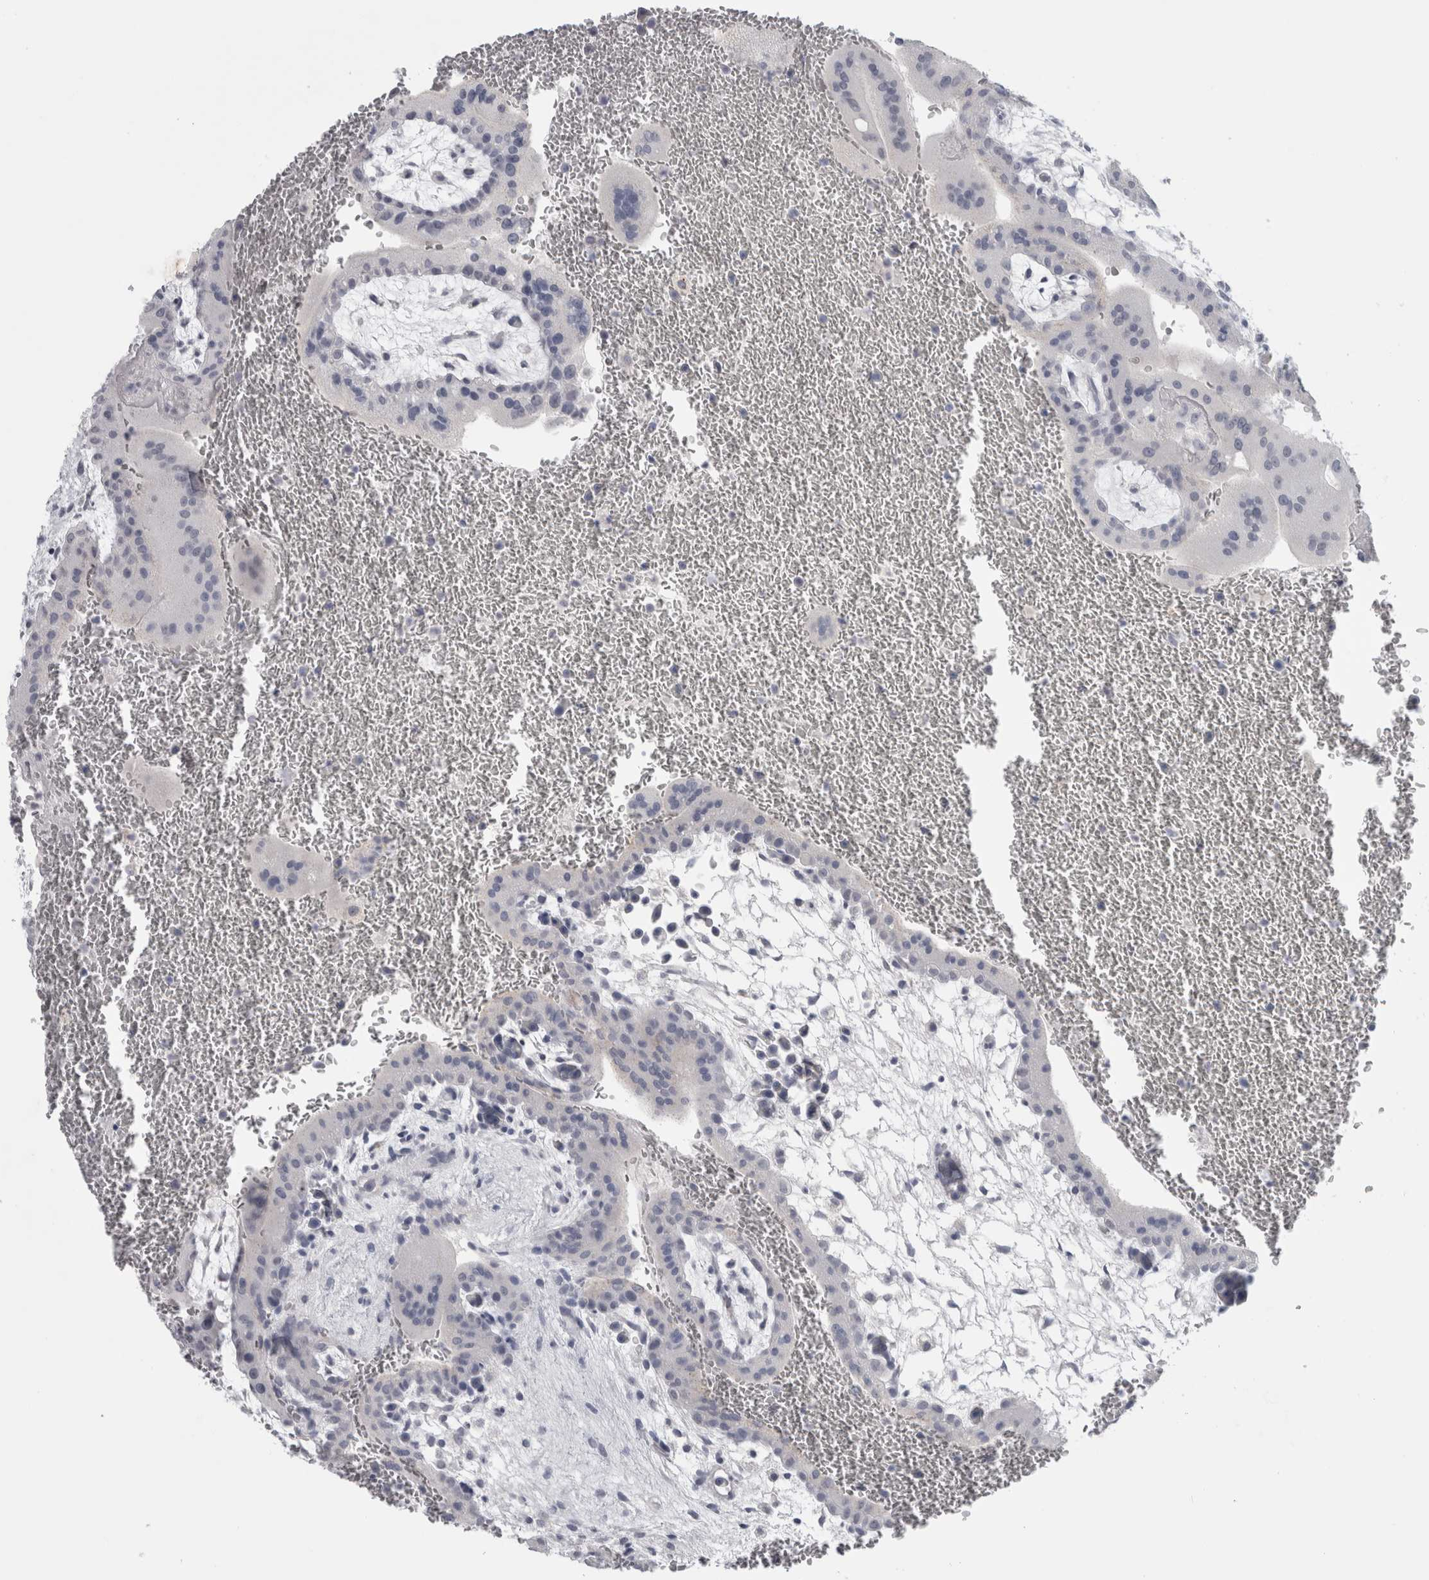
{"staining": {"intensity": "negative", "quantity": "none", "location": "none"}, "tissue": "placenta", "cell_type": "Trophoblastic cells", "image_type": "normal", "snomed": [{"axis": "morphology", "description": "Normal tissue, NOS"}, {"axis": "topography", "description": "Placenta"}], "caption": "Trophoblastic cells are negative for protein expression in benign human placenta. (Stains: DAB (3,3'-diaminobenzidine) immunohistochemistry with hematoxylin counter stain, Microscopy: brightfield microscopy at high magnification).", "gene": "ADAM2", "patient": {"sex": "female", "age": 35}}